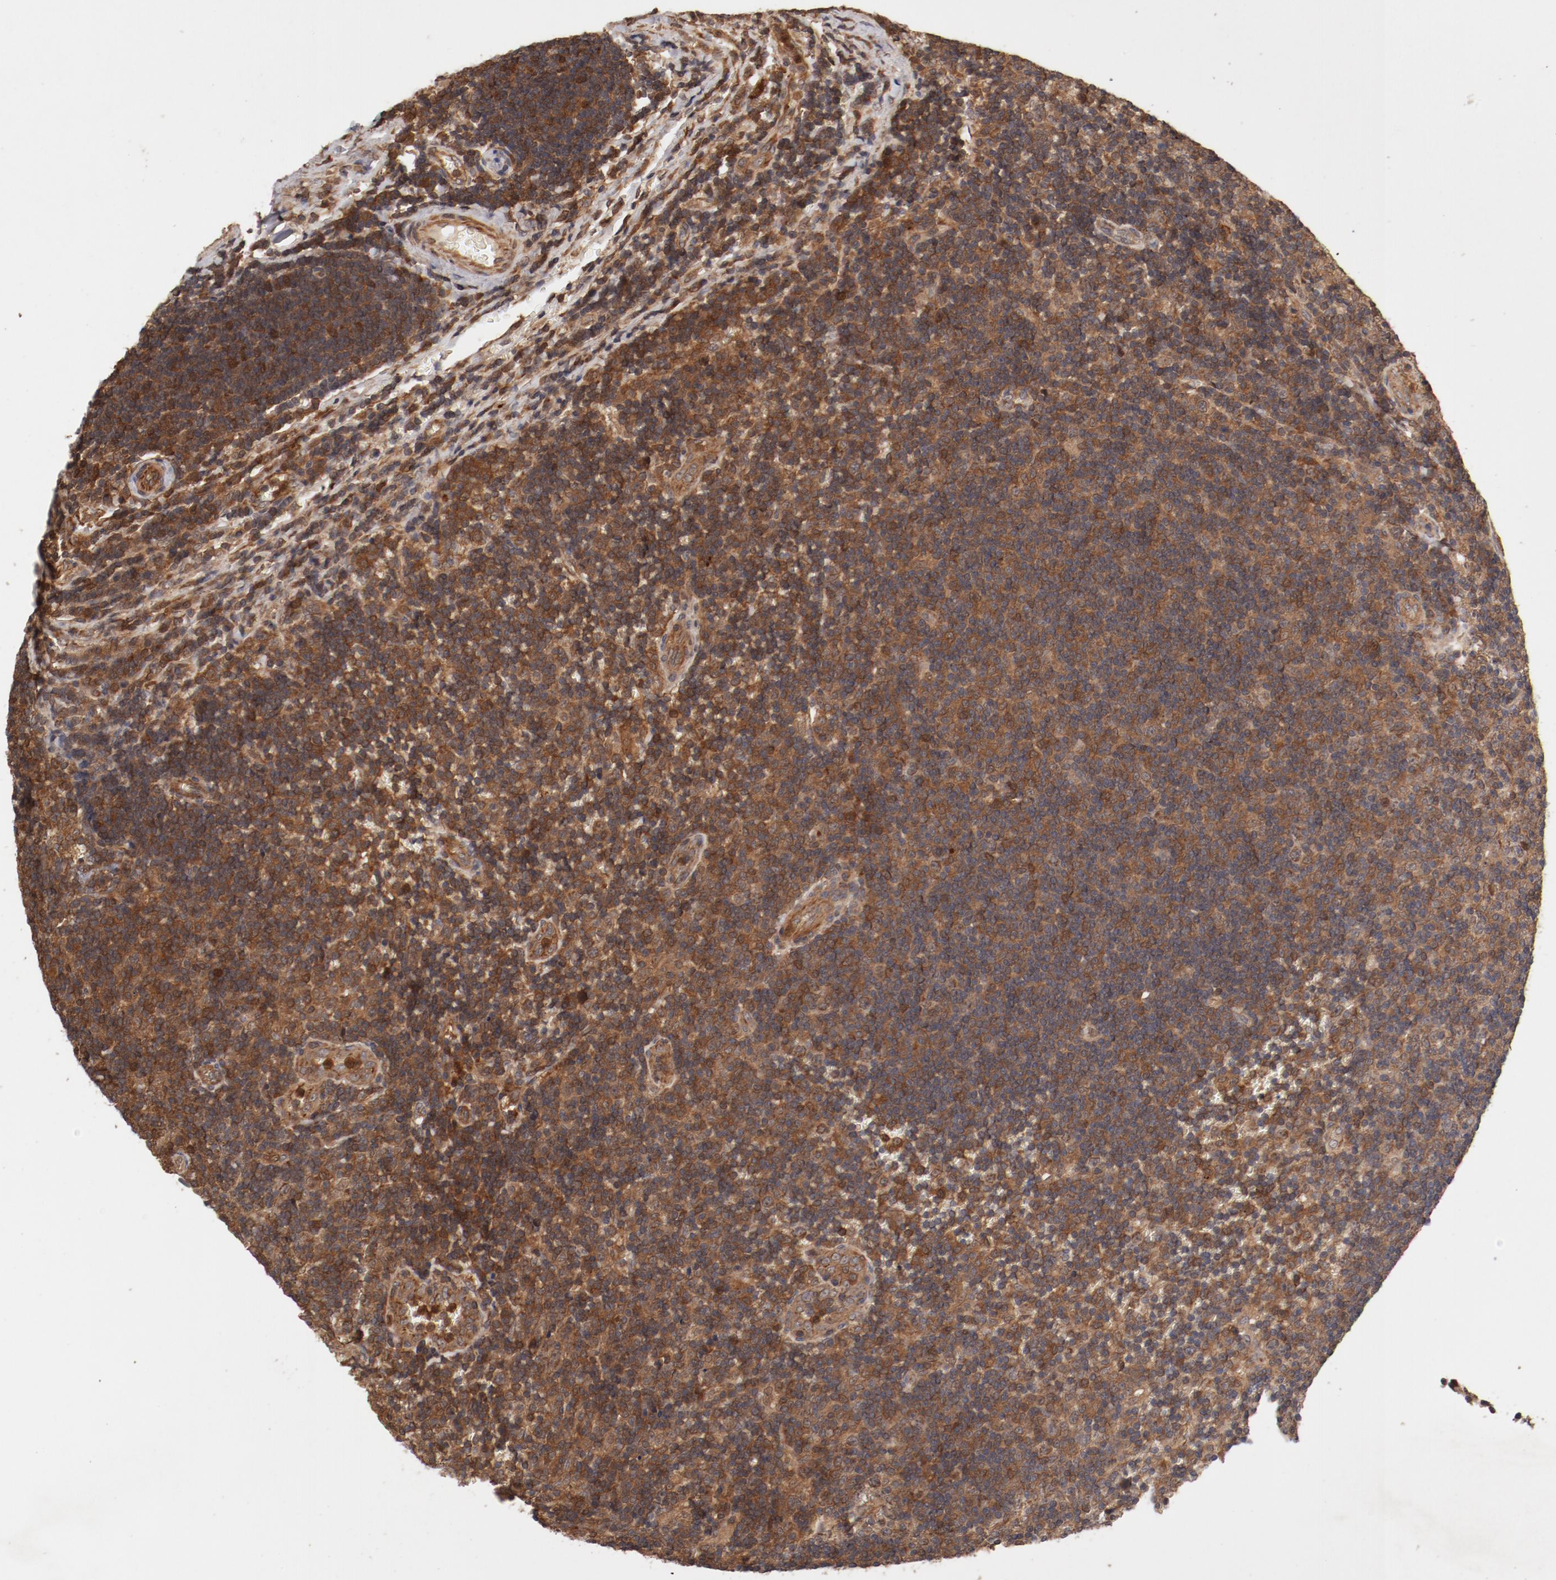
{"staining": {"intensity": "moderate", "quantity": ">75%", "location": "cytoplasmic/membranous"}, "tissue": "lymph node", "cell_type": "Germinal center cells", "image_type": "normal", "snomed": [{"axis": "morphology", "description": "Normal tissue, NOS"}, {"axis": "topography", "description": "Lymph node"}, {"axis": "topography", "description": "Salivary gland"}], "caption": "Immunohistochemistry (IHC) histopathology image of benign lymph node stained for a protein (brown), which shows medium levels of moderate cytoplasmic/membranous staining in about >75% of germinal center cells.", "gene": "GUF1", "patient": {"sex": "male", "age": 8}}